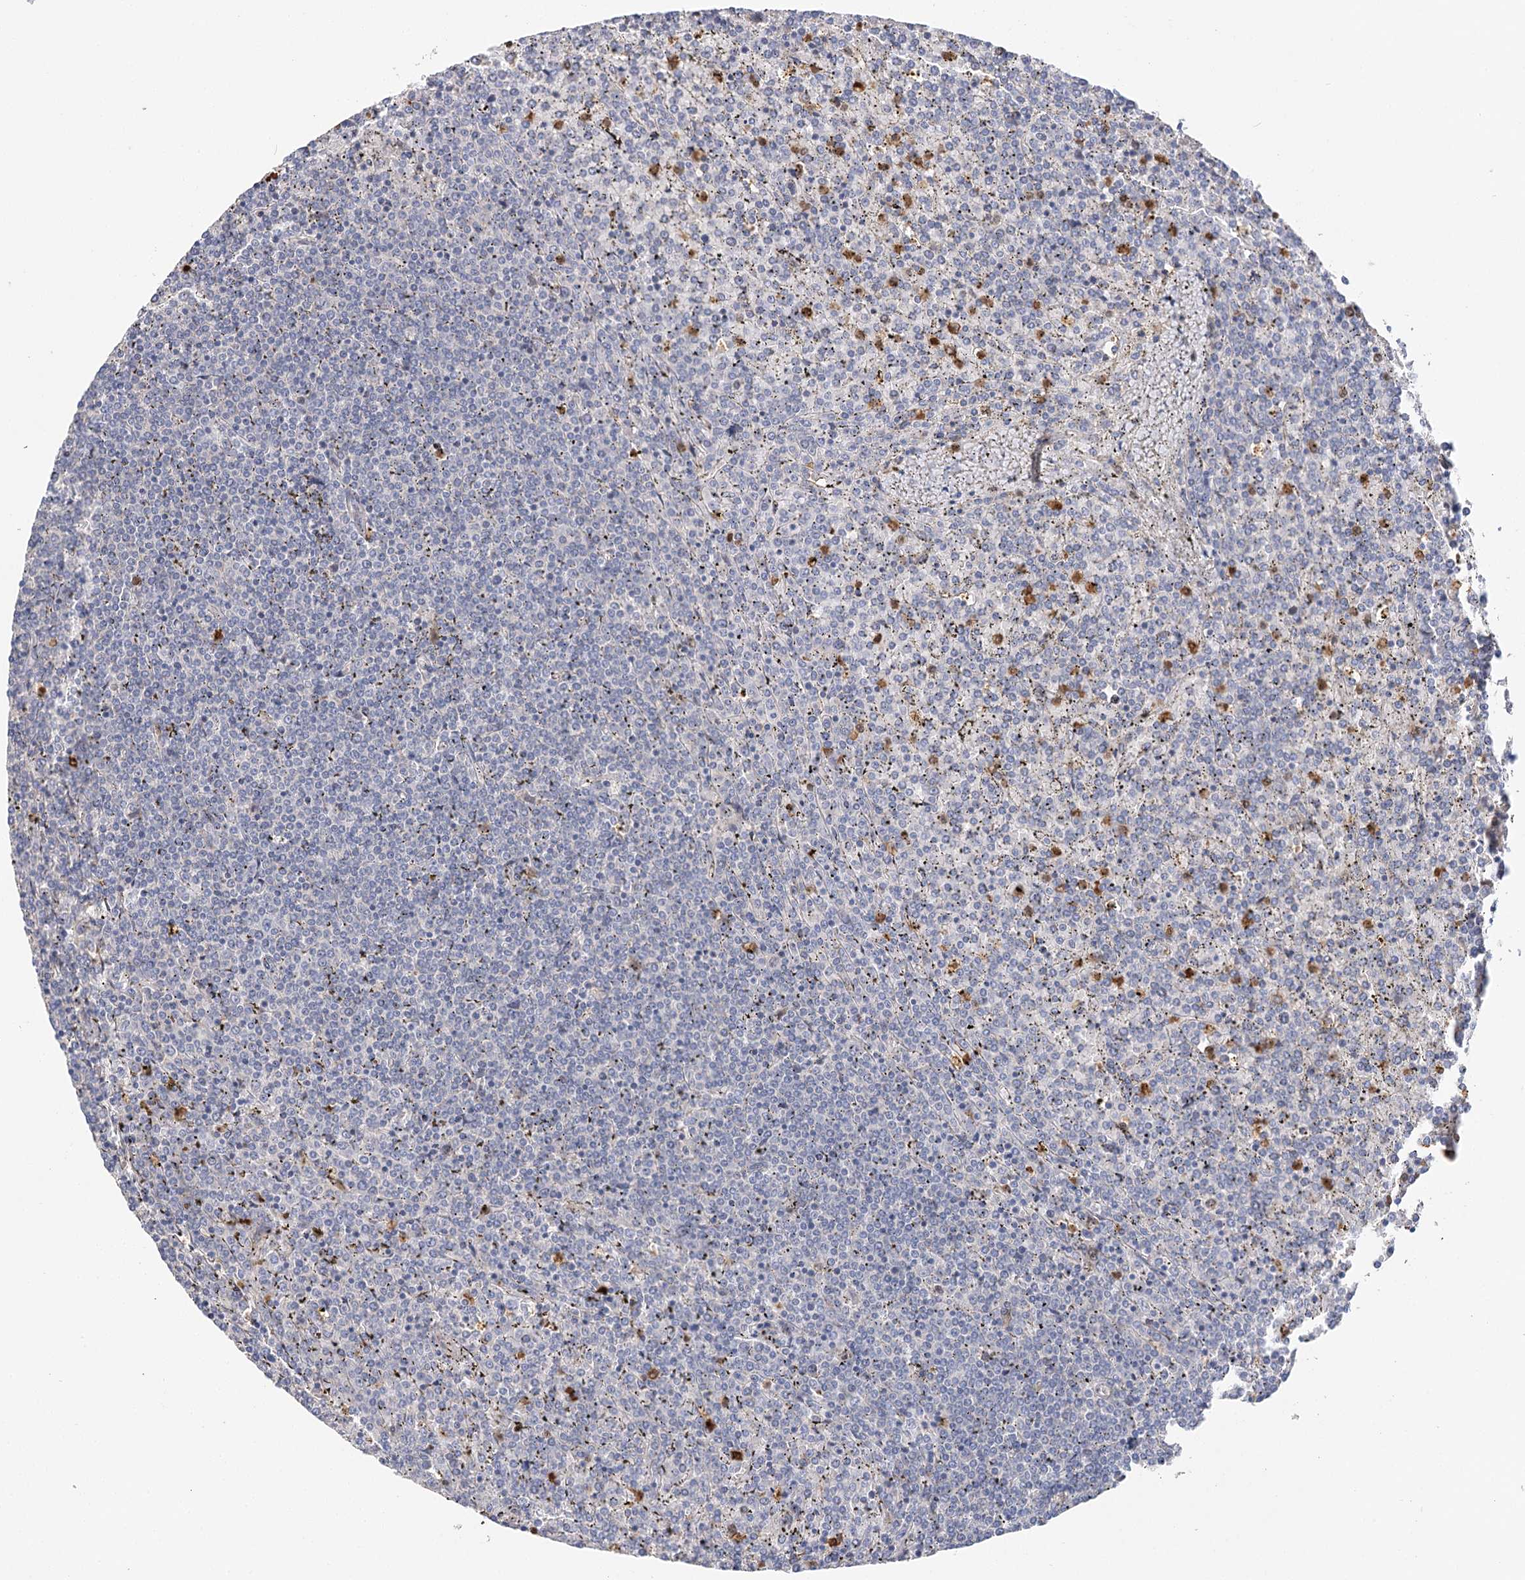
{"staining": {"intensity": "negative", "quantity": "none", "location": "none"}, "tissue": "lymphoma", "cell_type": "Tumor cells", "image_type": "cancer", "snomed": [{"axis": "morphology", "description": "Malignant lymphoma, non-Hodgkin's type, Low grade"}, {"axis": "topography", "description": "Spleen"}], "caption": "Human low-grade malignant lymphoma, non-Hodgkin's type stained for a protein using immunohistochemistry (IHC) reveals no expression in tumor cells.", "gene": "EPB41L5", "patient": {"sex": "female", "age": 19}}